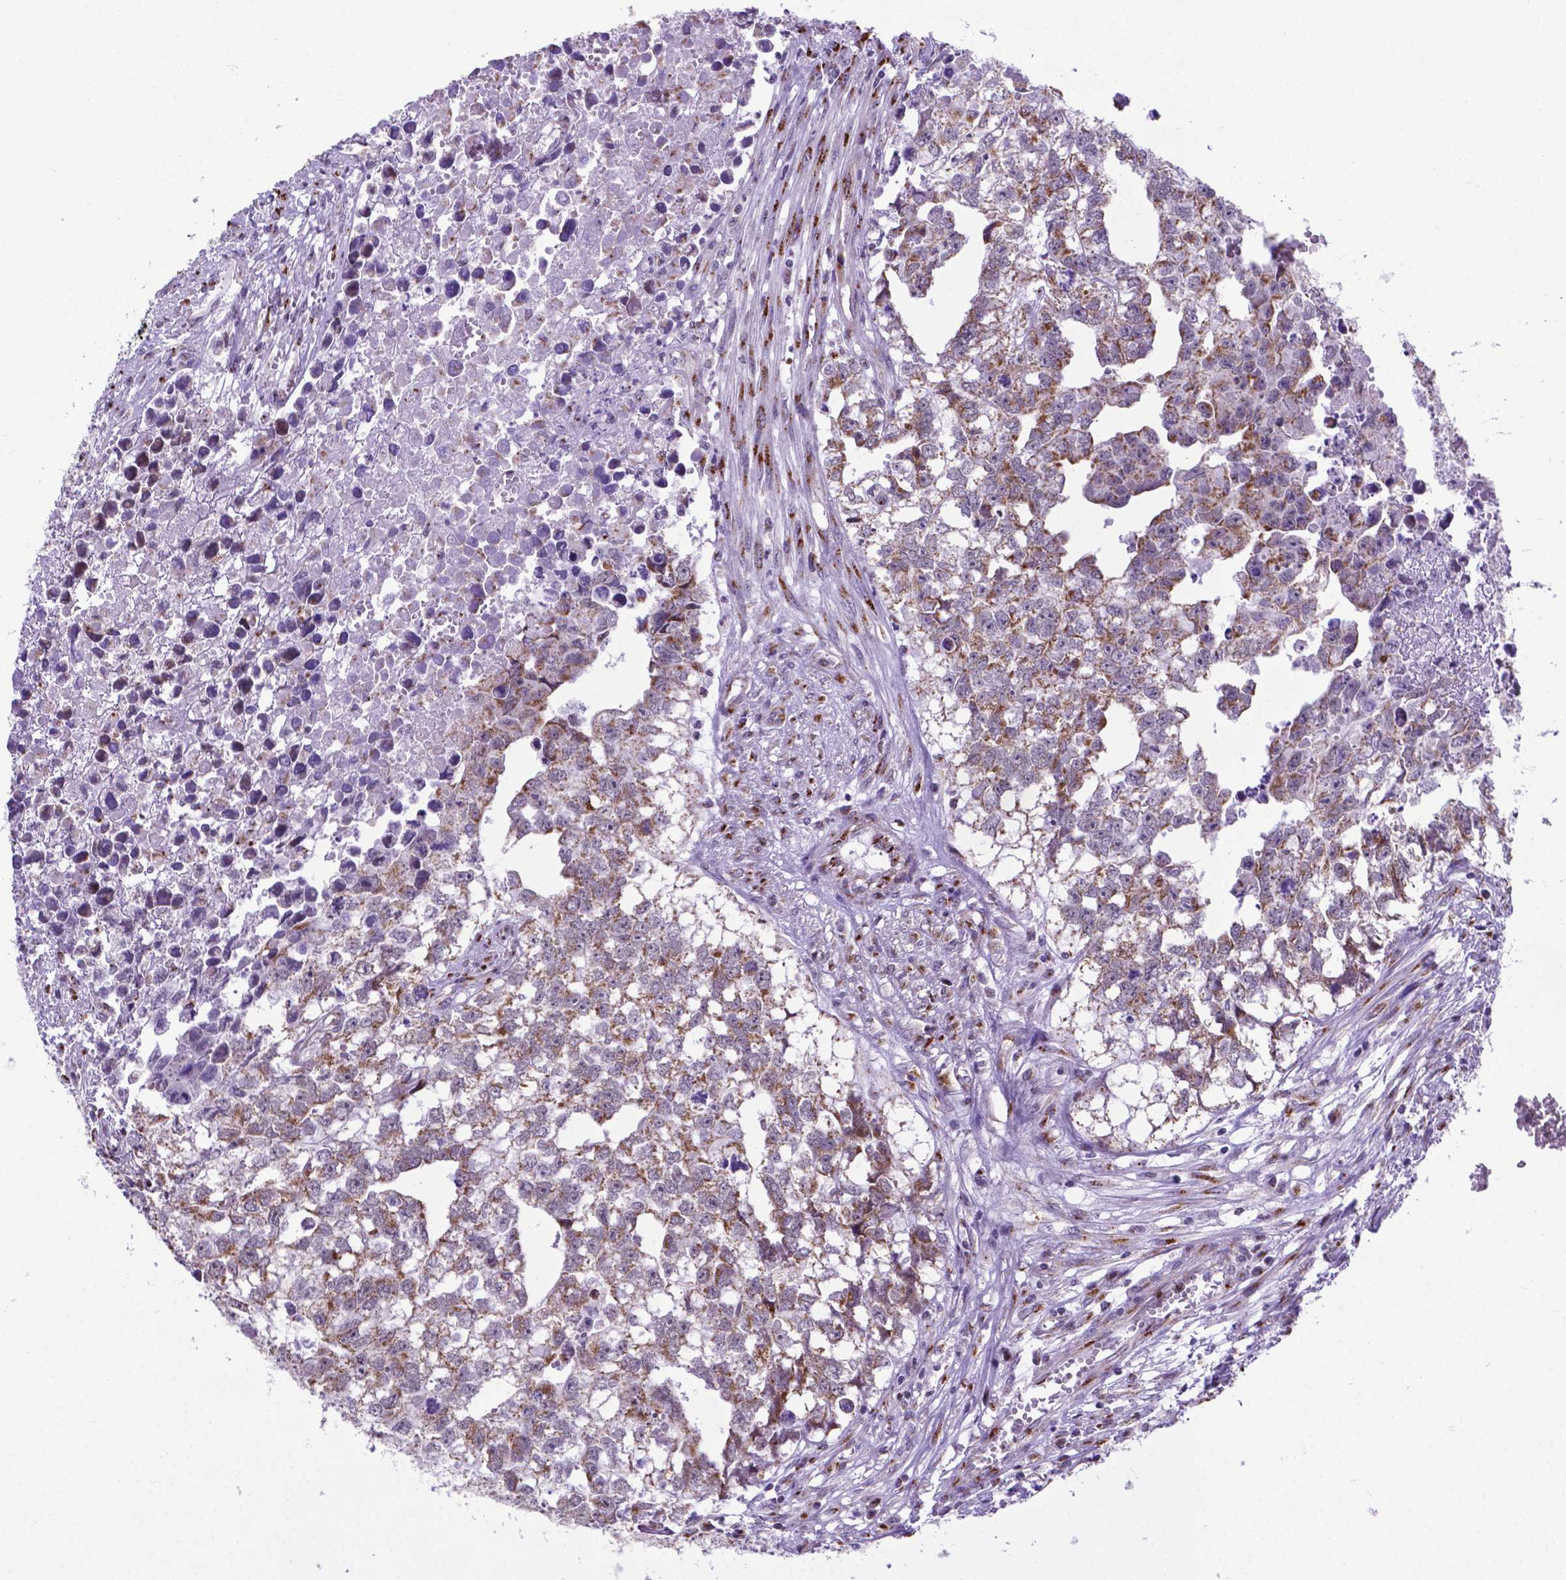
{"staining": {"intensity": "moderate", "quantity": "25%-75%", "location": "cytoplasmic/membranous"}, "tissue": "testis cancer", "cell_type": "Tumor cells", "image_type": "cancer", "snomed": [{"axis": "morphology", "description": "Carcinoma, Embryonal, NOS"}, {"axis": "morphology", "description": "Teratoma, malignant, NOS"}, {"axis": "topography", "description": "Testis"}], "caption": "Immunohistochemical staining of human testis cancer demonstrates moderate cytoplasmic/membranous protein staining in about 25%-75% of tumor cells.", "gene": "MRPL10", "patient": {"sex": "male", "age": 44}}